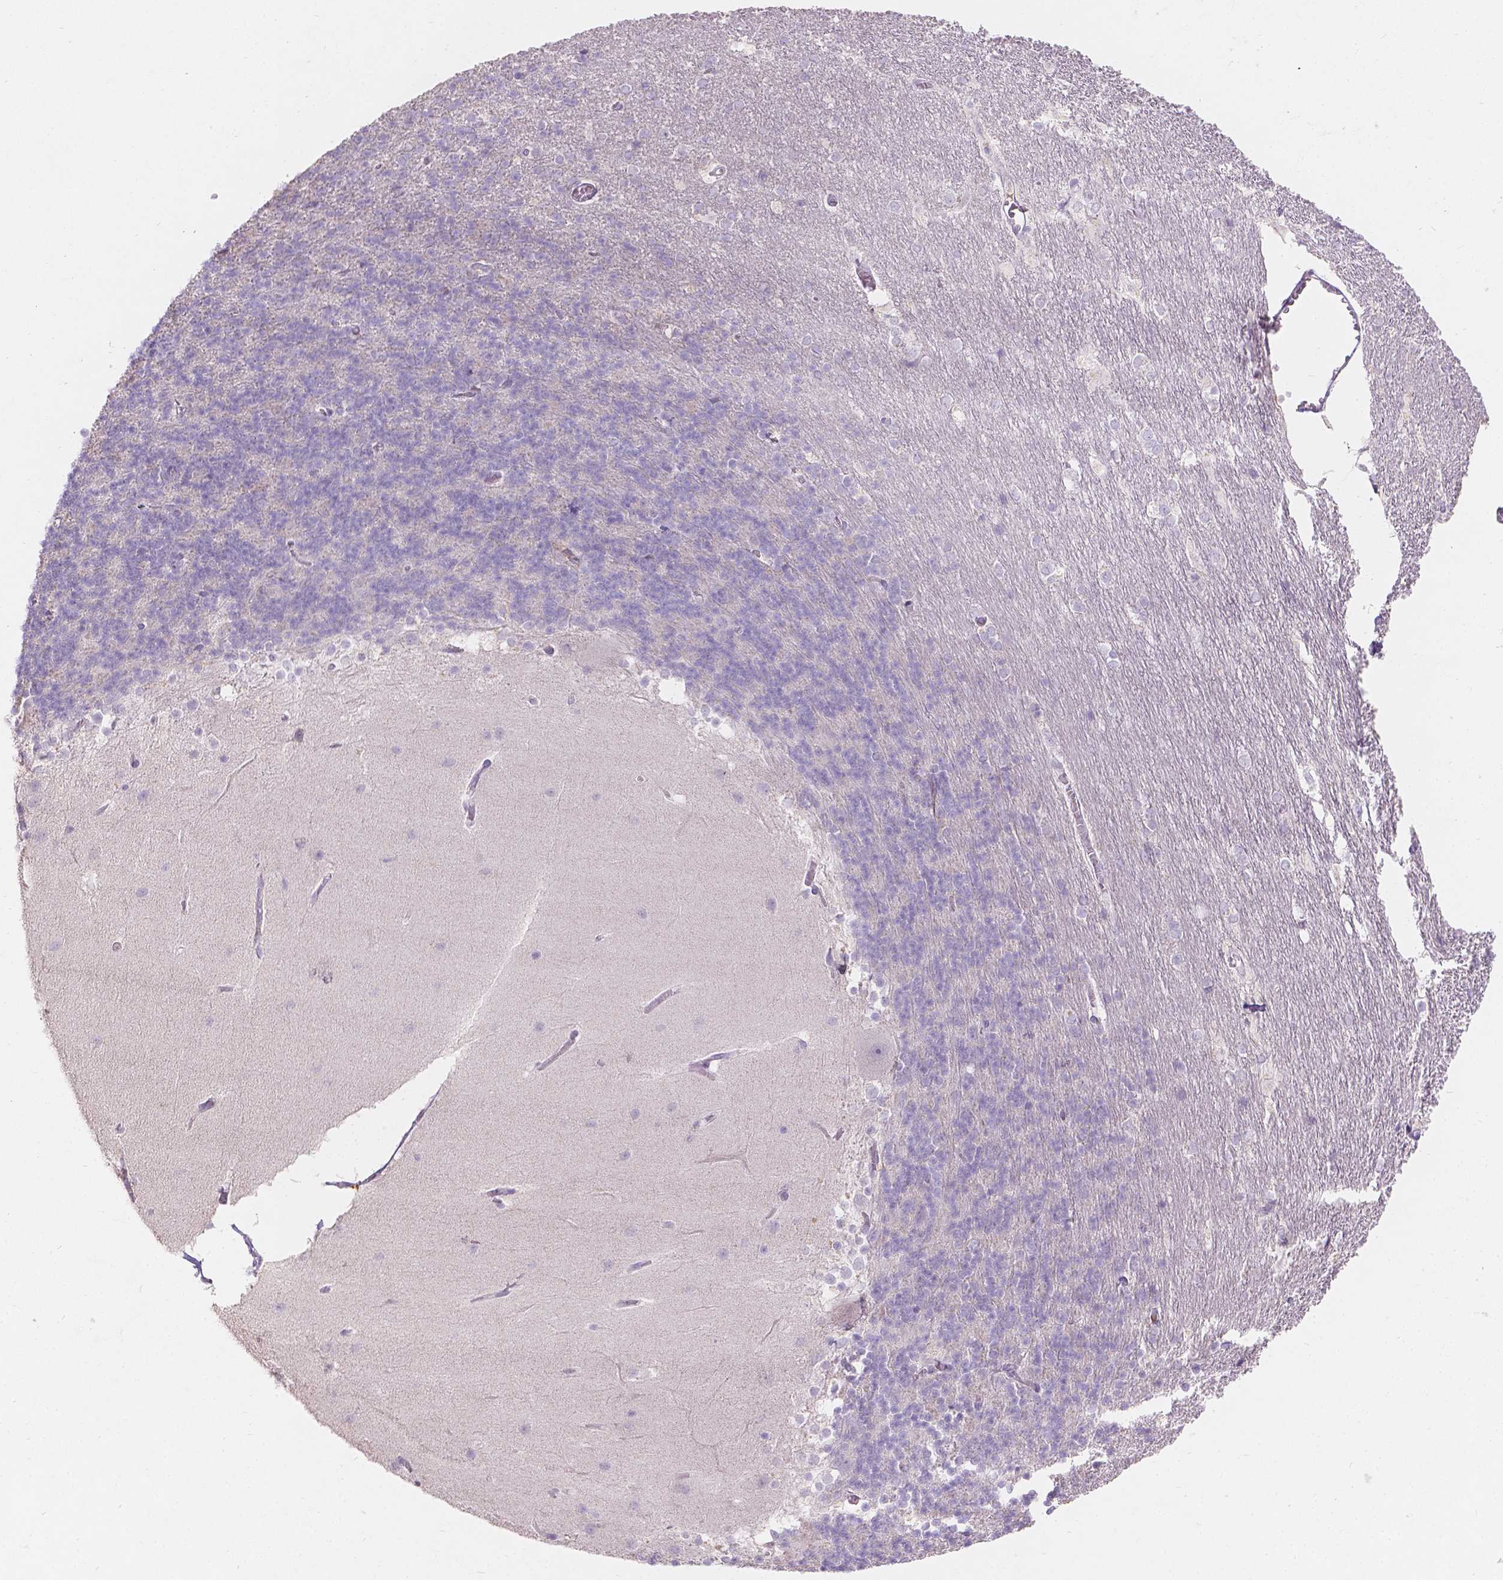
{"staining": {"intensity": "negative", "quantity": "none", "location": "none"}, "tissue": "cerebellum", "cell_type": "Cells in granular layer", "image_type": "normal", "snomed": [{"axis": "morphology", "description": "Normal tissue, NOS"}, {"axis": "topography", "description": "Cerebellum"}], "caption": "A high-resolution image shows immunohistochemistry (IHC) staining of unremarkable cerebellum, which displays no significant positivity in cells in granular layer.", "gene": "DCAF4L1", "patient": {"sex": "female", "age": 19}}